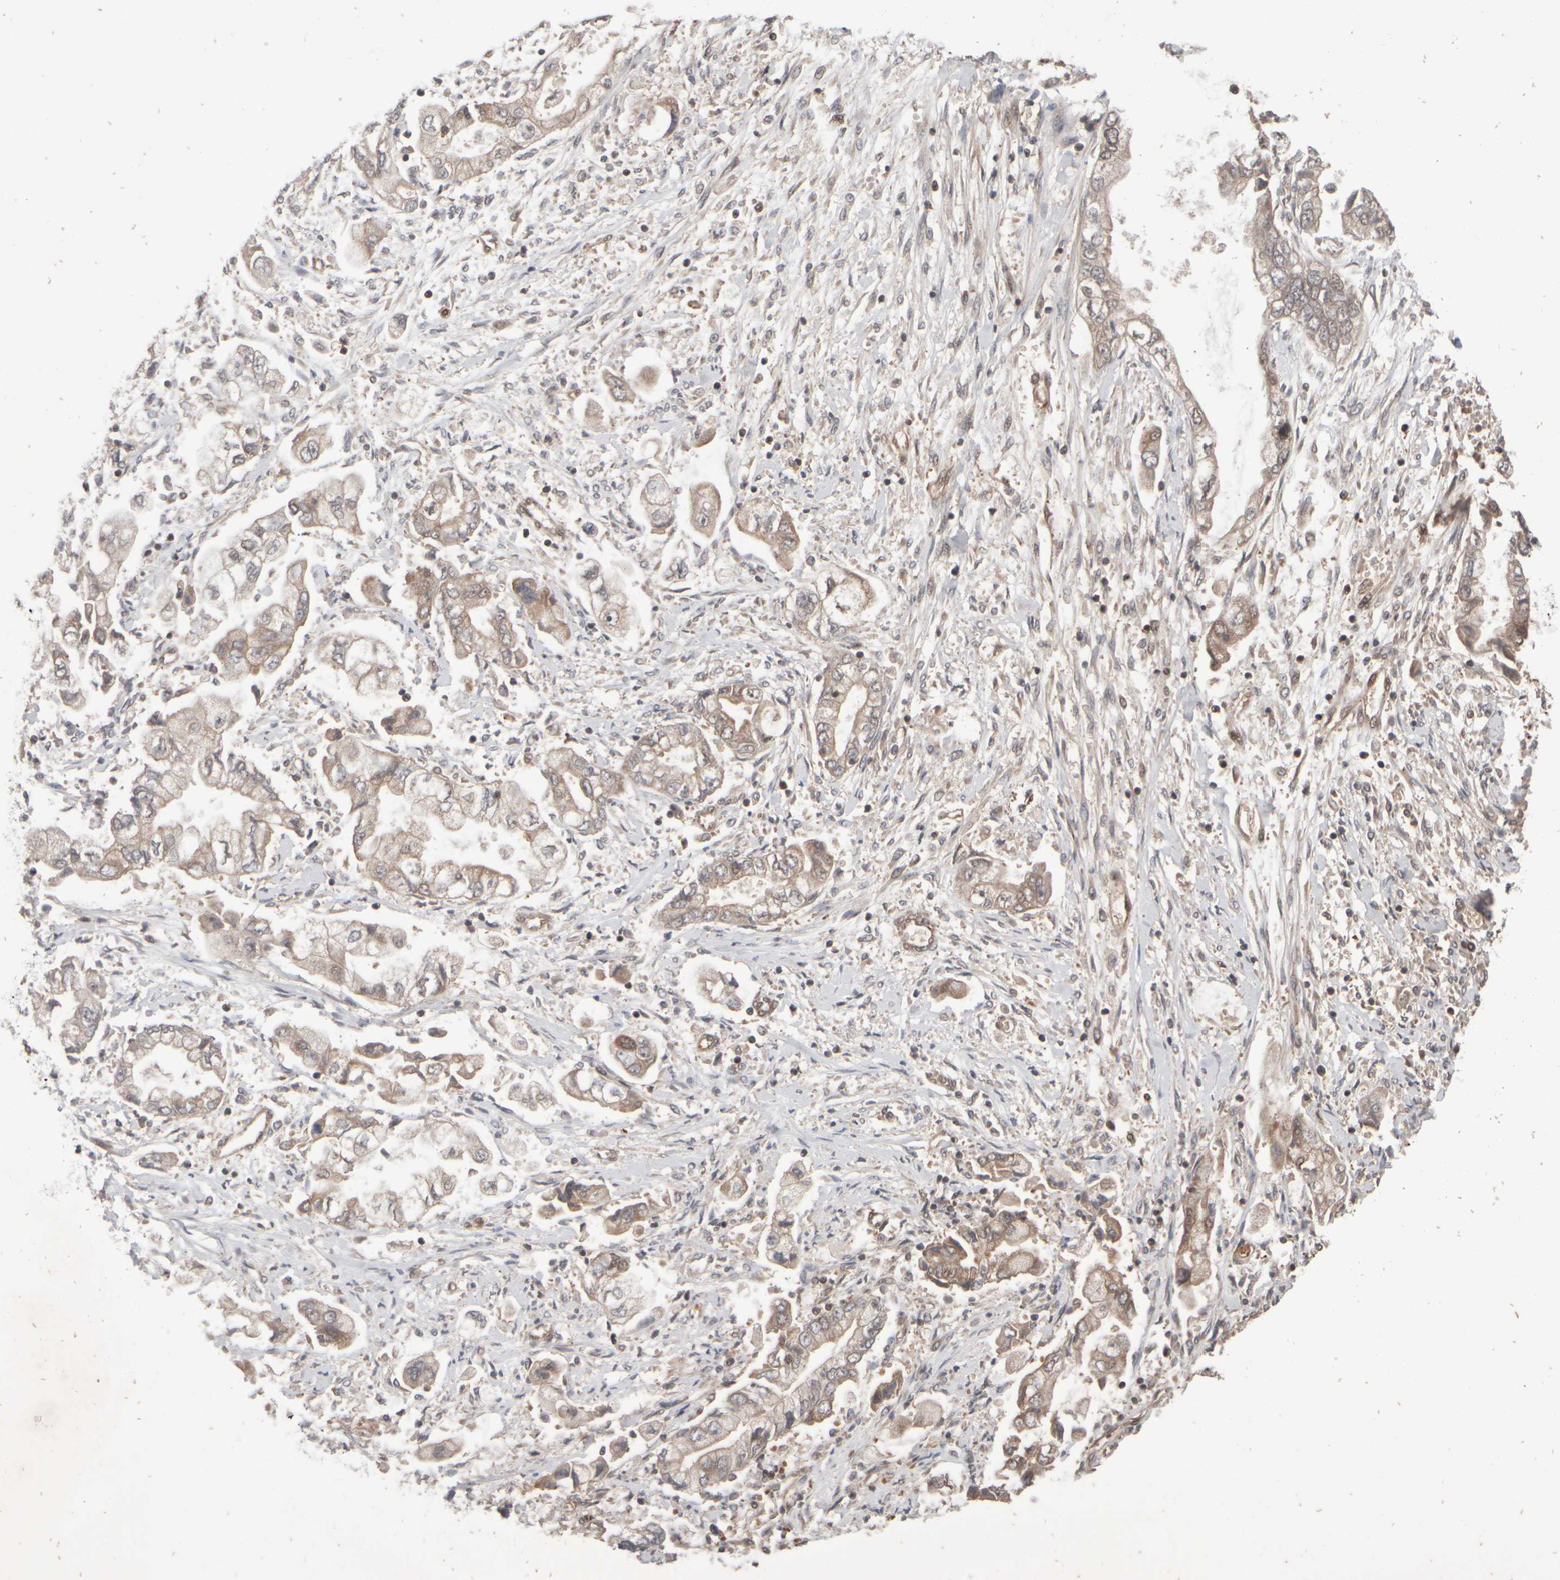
{"staining": {"intensity": "weak", "quantity": ">75%", "location": "cytoplasmic/membranous"}, "tissue": "stomach cancer", "cell_type": "Tumor cells", "image_type": "cancer", "snomed": [{"axis": "morphology", "description": "Normal tissue, NOS"}, {"axis": "morphology", "description": "Adenocarcinoma, NOS"}, {"axis": "topography", "description": "Stomach"}], "caption": "This image shows immunohistochemistry staining of stomach adenocarcinoma, with low weak cytoplasmic/membranous staining in about >75% of tumor cells.", "gene": "ABHD11", "patient": {"sex": "male", "age": 62}}